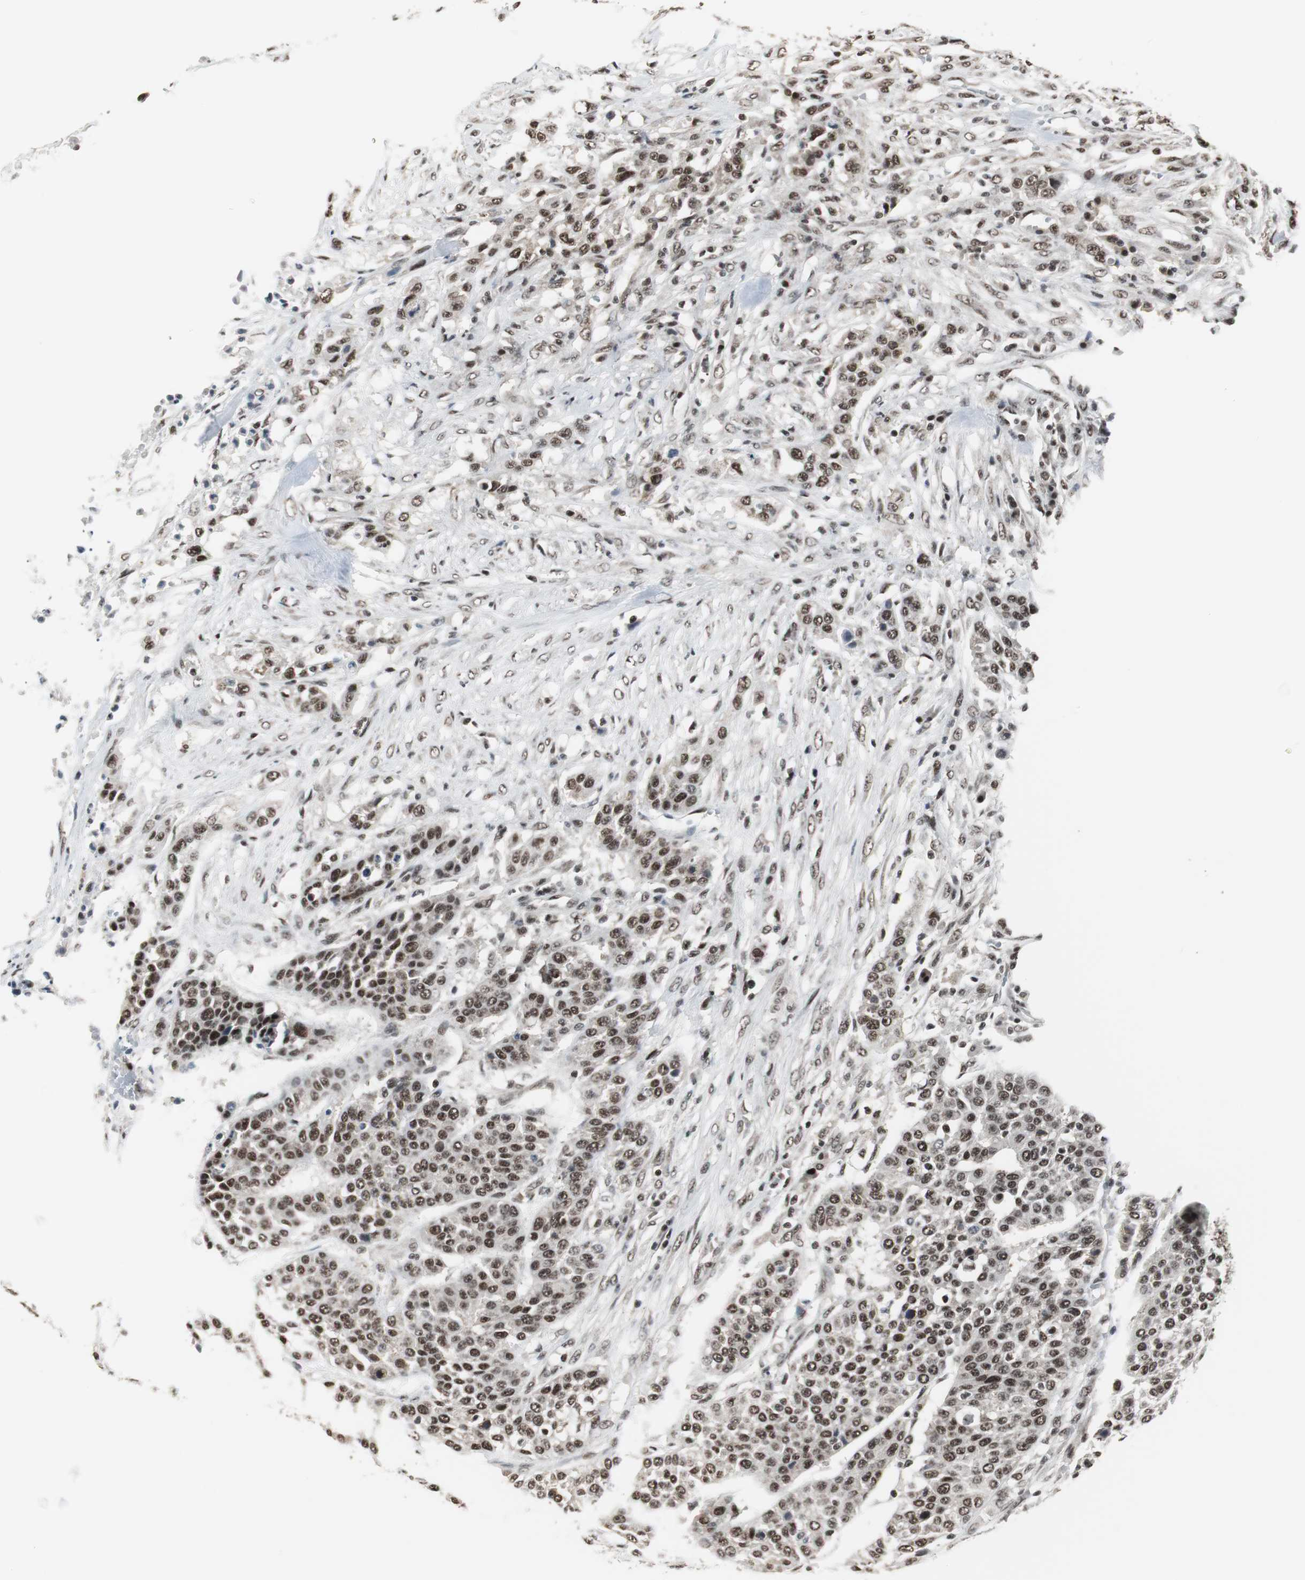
{"staining": {"intensity": "strong", "quantity": ">75%", "location": "nuclear"}, "tissue": "urothelial cancer", "cell_type": "Tumor cells", "image_type": "cancer", "snomed": [{"axis": "morphology", "description": "Urothelial carcinoma, High grade"}, {"axis": "topography", "description": "Urinary bladder"}], "caption": "This micrograph demonstrates immunohistochemistry staining of human urothelial cancer, with high strong nuclear staining in approximately >75% of tumor cells.", "gene": "CDK9", "patient": {"sex": "male", "age": 74}}